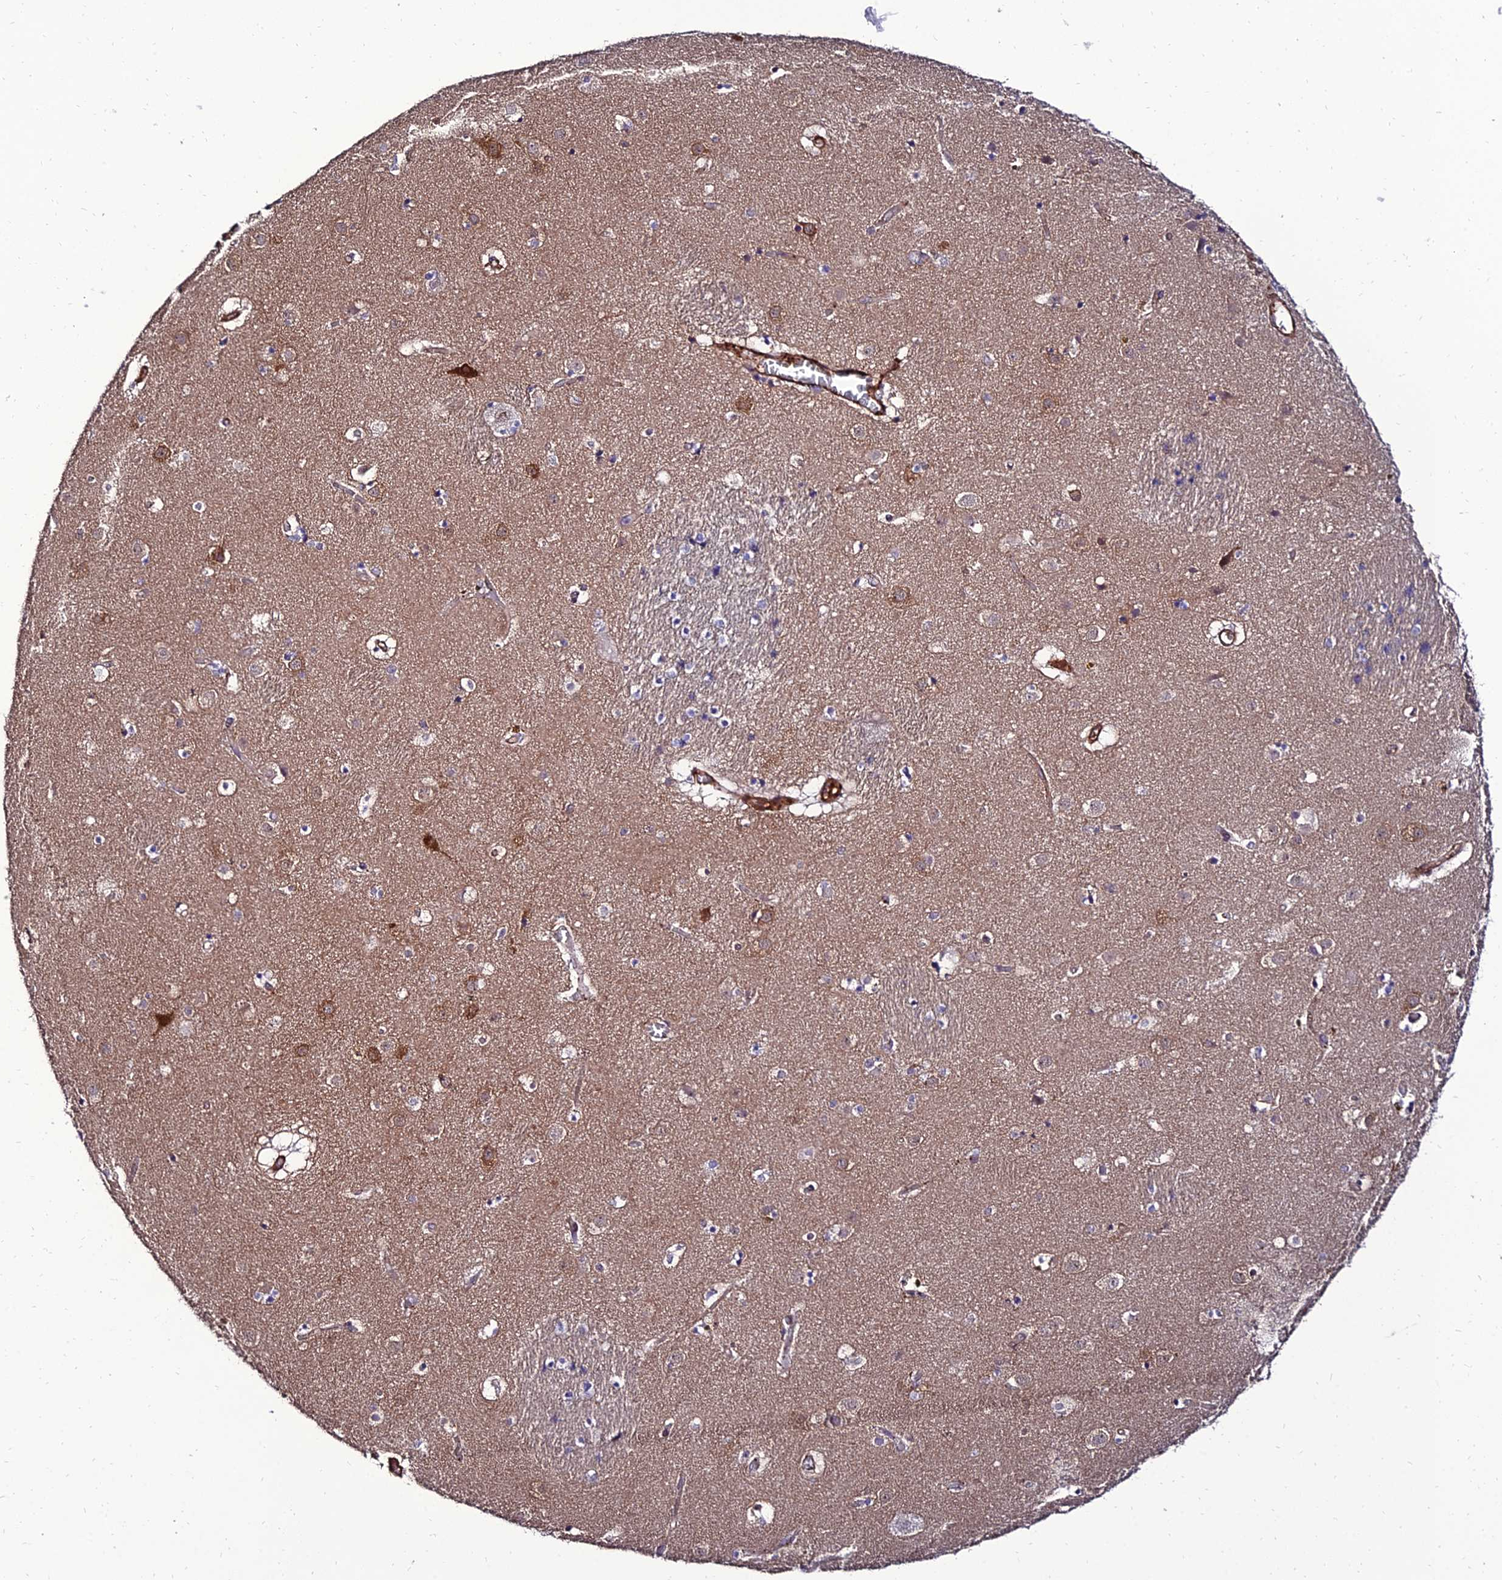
{"staining": {"intensity": "negative", "quantity": "none", "location": "none"}, "tissue": "caudate", "cell_type": "Glial cells", "image_type": "normal", "snomed": [{"axis": "morphology", "description": "Normal tissue, NOS"}, {"axis": "topography", "description": "Lateral ventricle wall"}], "caption": "Histopathology image shows no protein expression in glial cells of unremarkable caudate.", "gene": "ALDH3B2", "patient": {"sex": "male", "age": 70}}